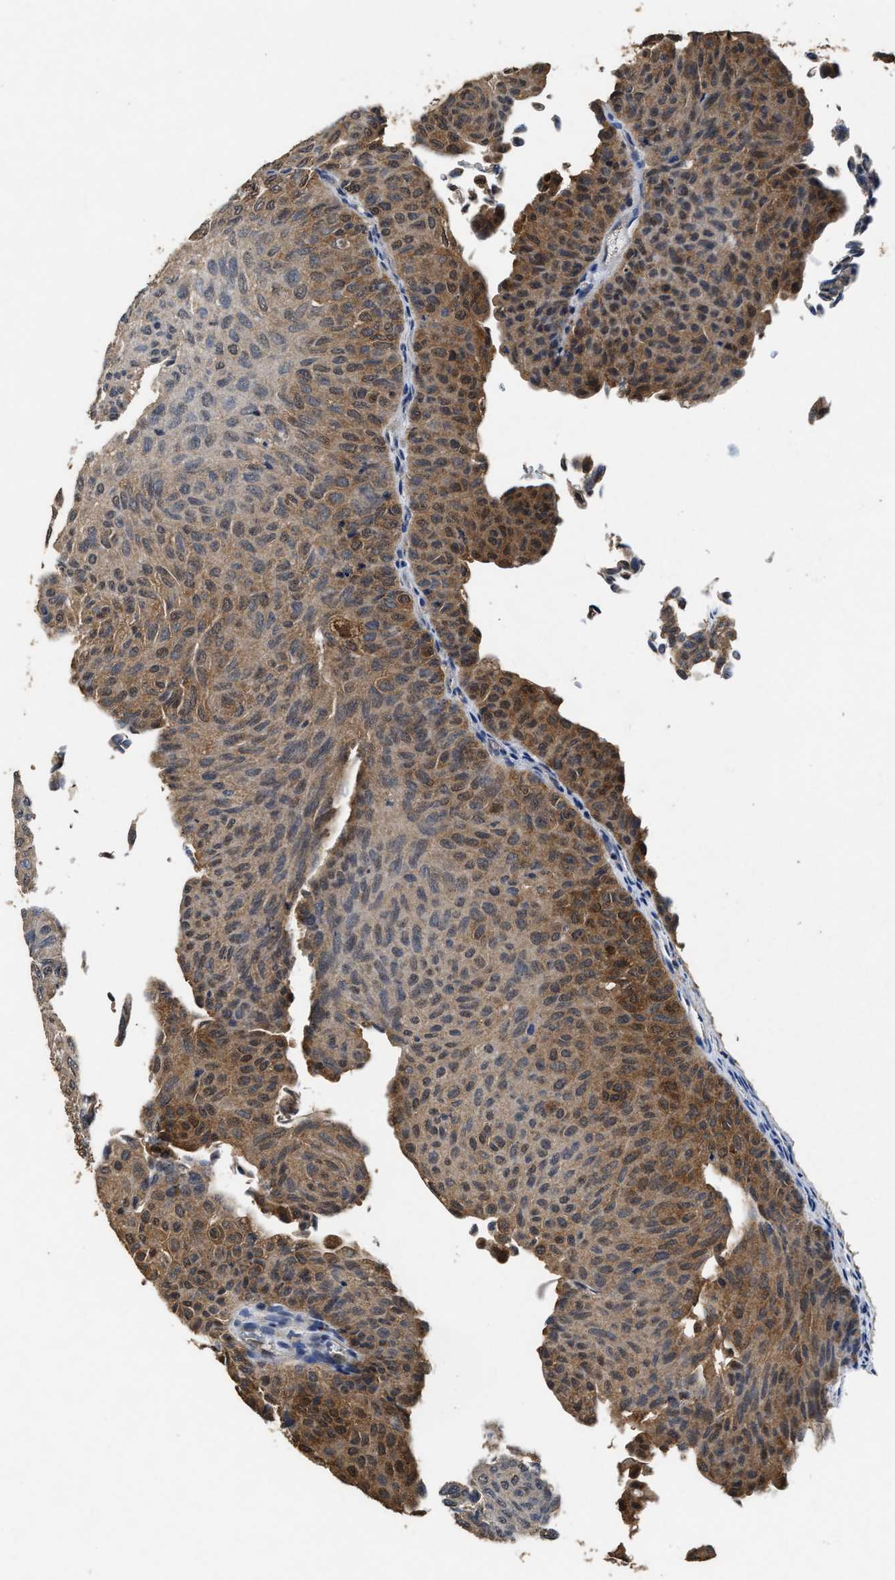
{"staining": {"intensity": "moderate", "quantity": "25%-75%", "location": "cytoplasmic/membranous"}, "tissue": "urothelial cancer", "cell_type": "Tumor cells", "image_type": "cancer", "snomed": [{"axis": "morphology", "description": "Urothelial carcinoma, Low grade"}, {"axis": "topography", "description": "Urinary bladder"}], "caption": "Immunohistochemical staining of human urothelial cancer displays medium levels of moderate cytoplasmic/membranous protein expression in approximately 25%-75% of tumor cells. (Stains: DAB in brown, nuclei in blue, Microscopy: brightfield microscopy at high magnification).", "gene": "ACAT2", "patient": {"sex": "male", "age": 78}}